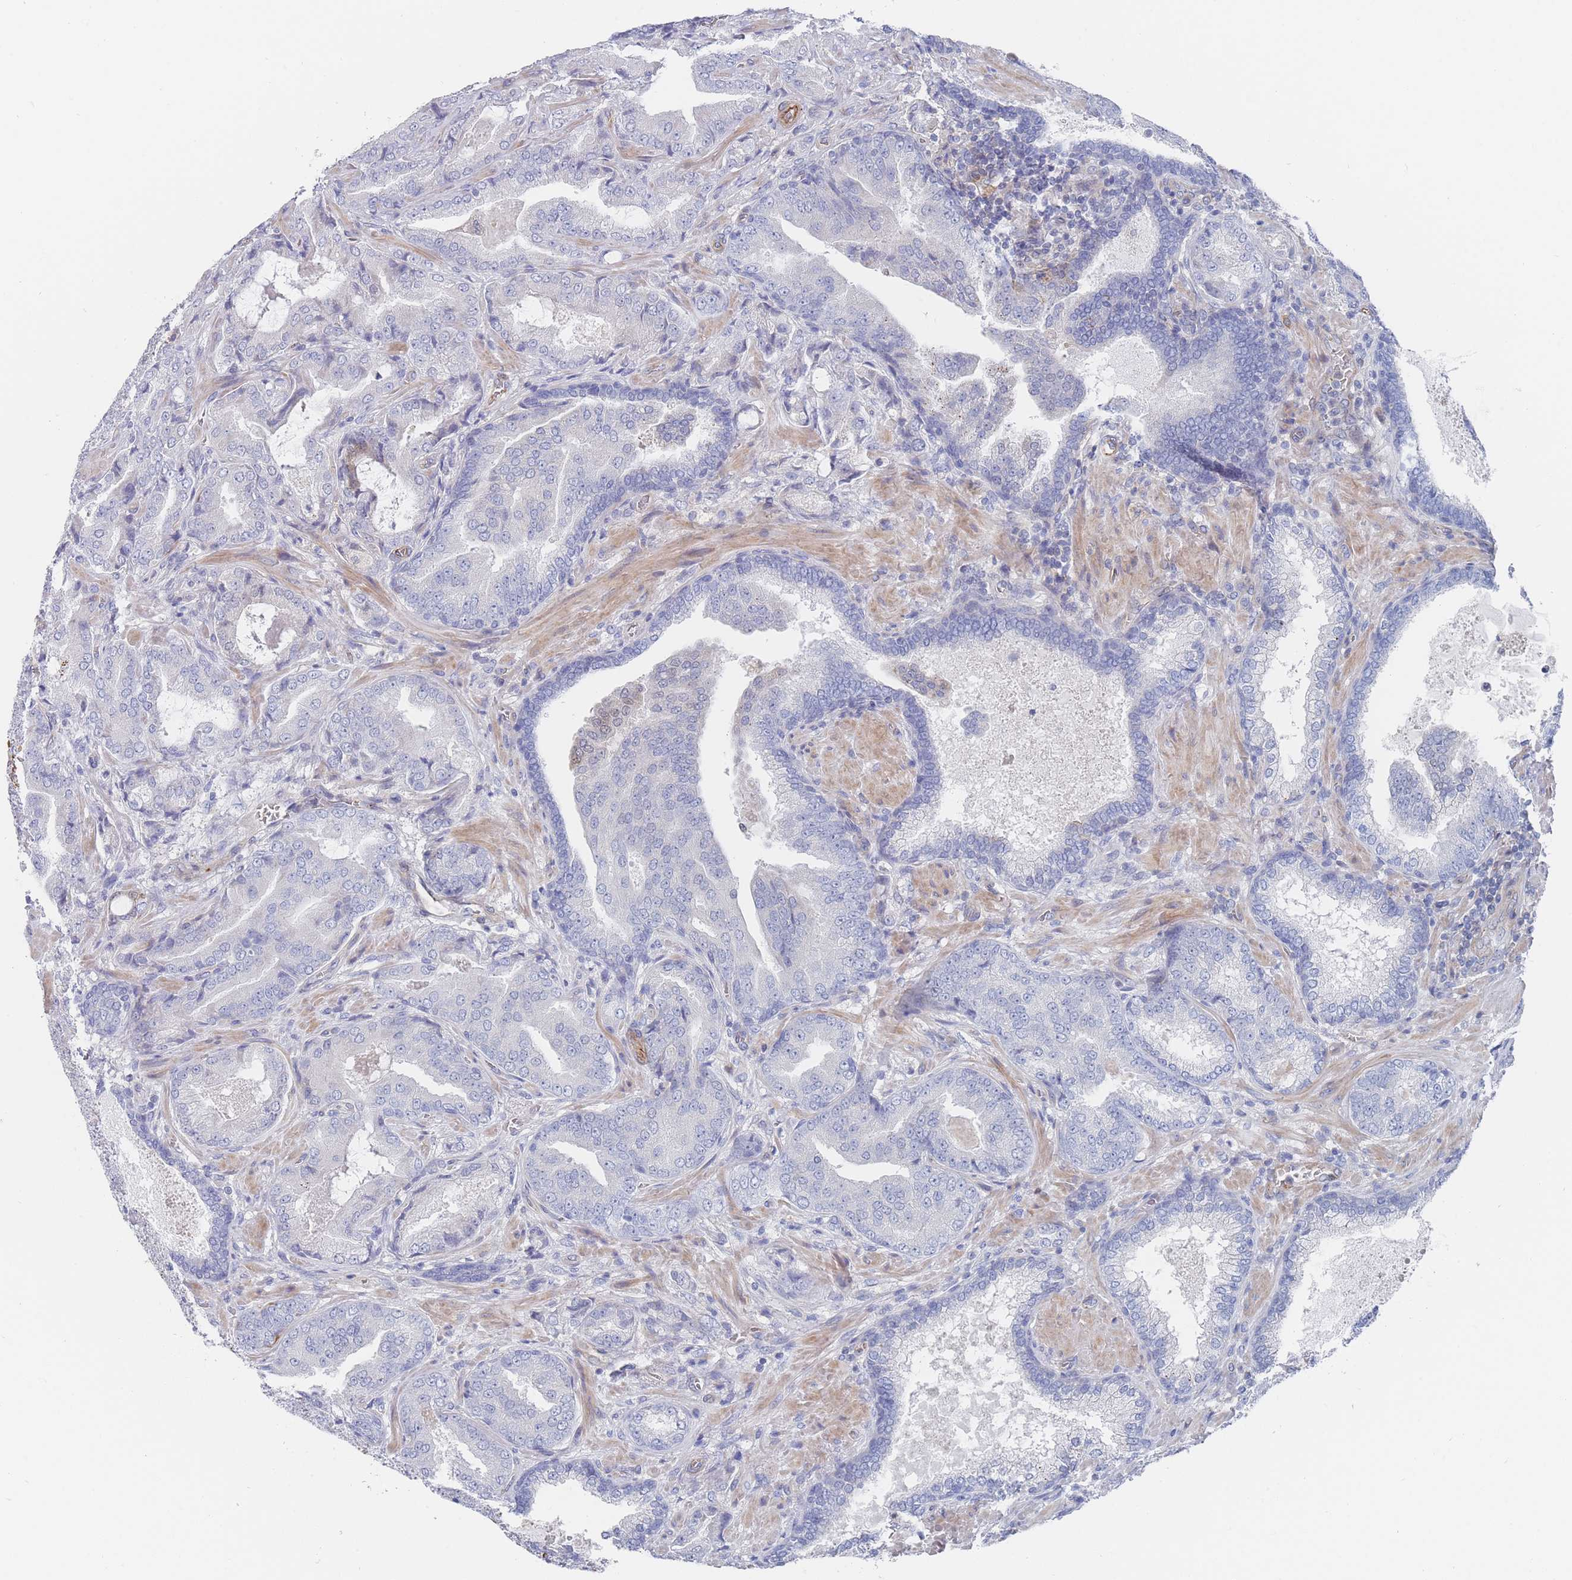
{"staining": {"intensity": "negative", "quantity": "none", "location": "none"}, "tissue": "prostate cancer", "cell_type": "Tumor cells", "image_type": "cancer", "snomed": [{"axis": "morphology", "description": "Adenocarcinoma, High grade"}, {"axis": "topography", "description": "Prostate"}], "caption": "Human adenocarcinoma (high-grade) (prostate) stained for a protein using immunohistochemistry displays no positivity in tumor cells.", "gene": "G6PC1", "patient": {"sex": "male", "age": 68}}